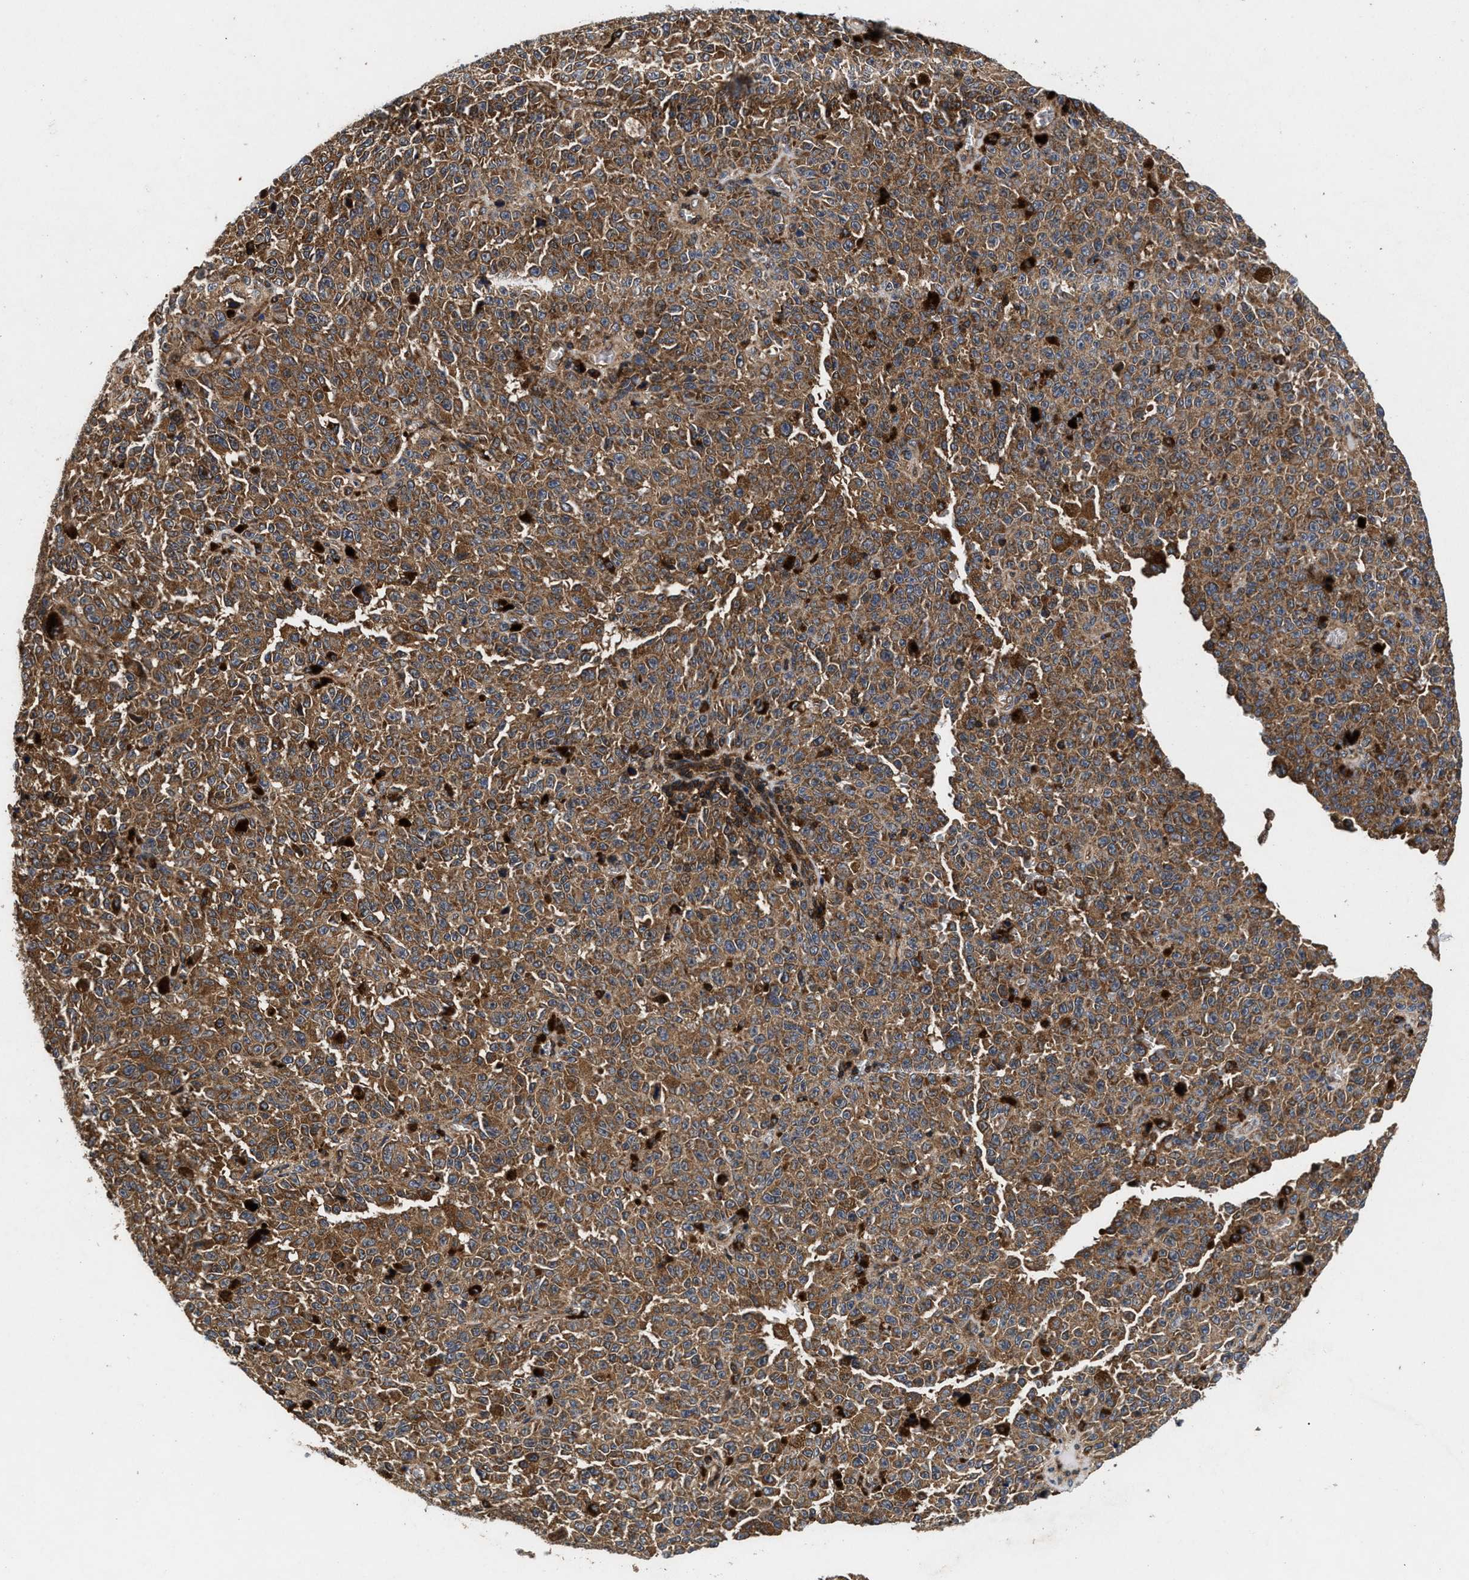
{"staining": {"intensity": "moderate", "quantity": ">75%", "location": "cytoplasmic/membranous"}, "tissue": "melanoma", "cell_type": "Tumor cells", "image_type": "cancer", "snomed": [{"axis": "morphology", "description": "Malignant melanoma, NOS"}, {"axis": "topography", "description": "Skin"}], "caption": "The photomicrograph shows immunohistochemical staining of malignant melanoma. There is moderate cytoplasmic/membranous staining is identified in about >75% of tumor cells.", "gene": "NFKB2", "patient": {"sex": "female", "age": 82}}